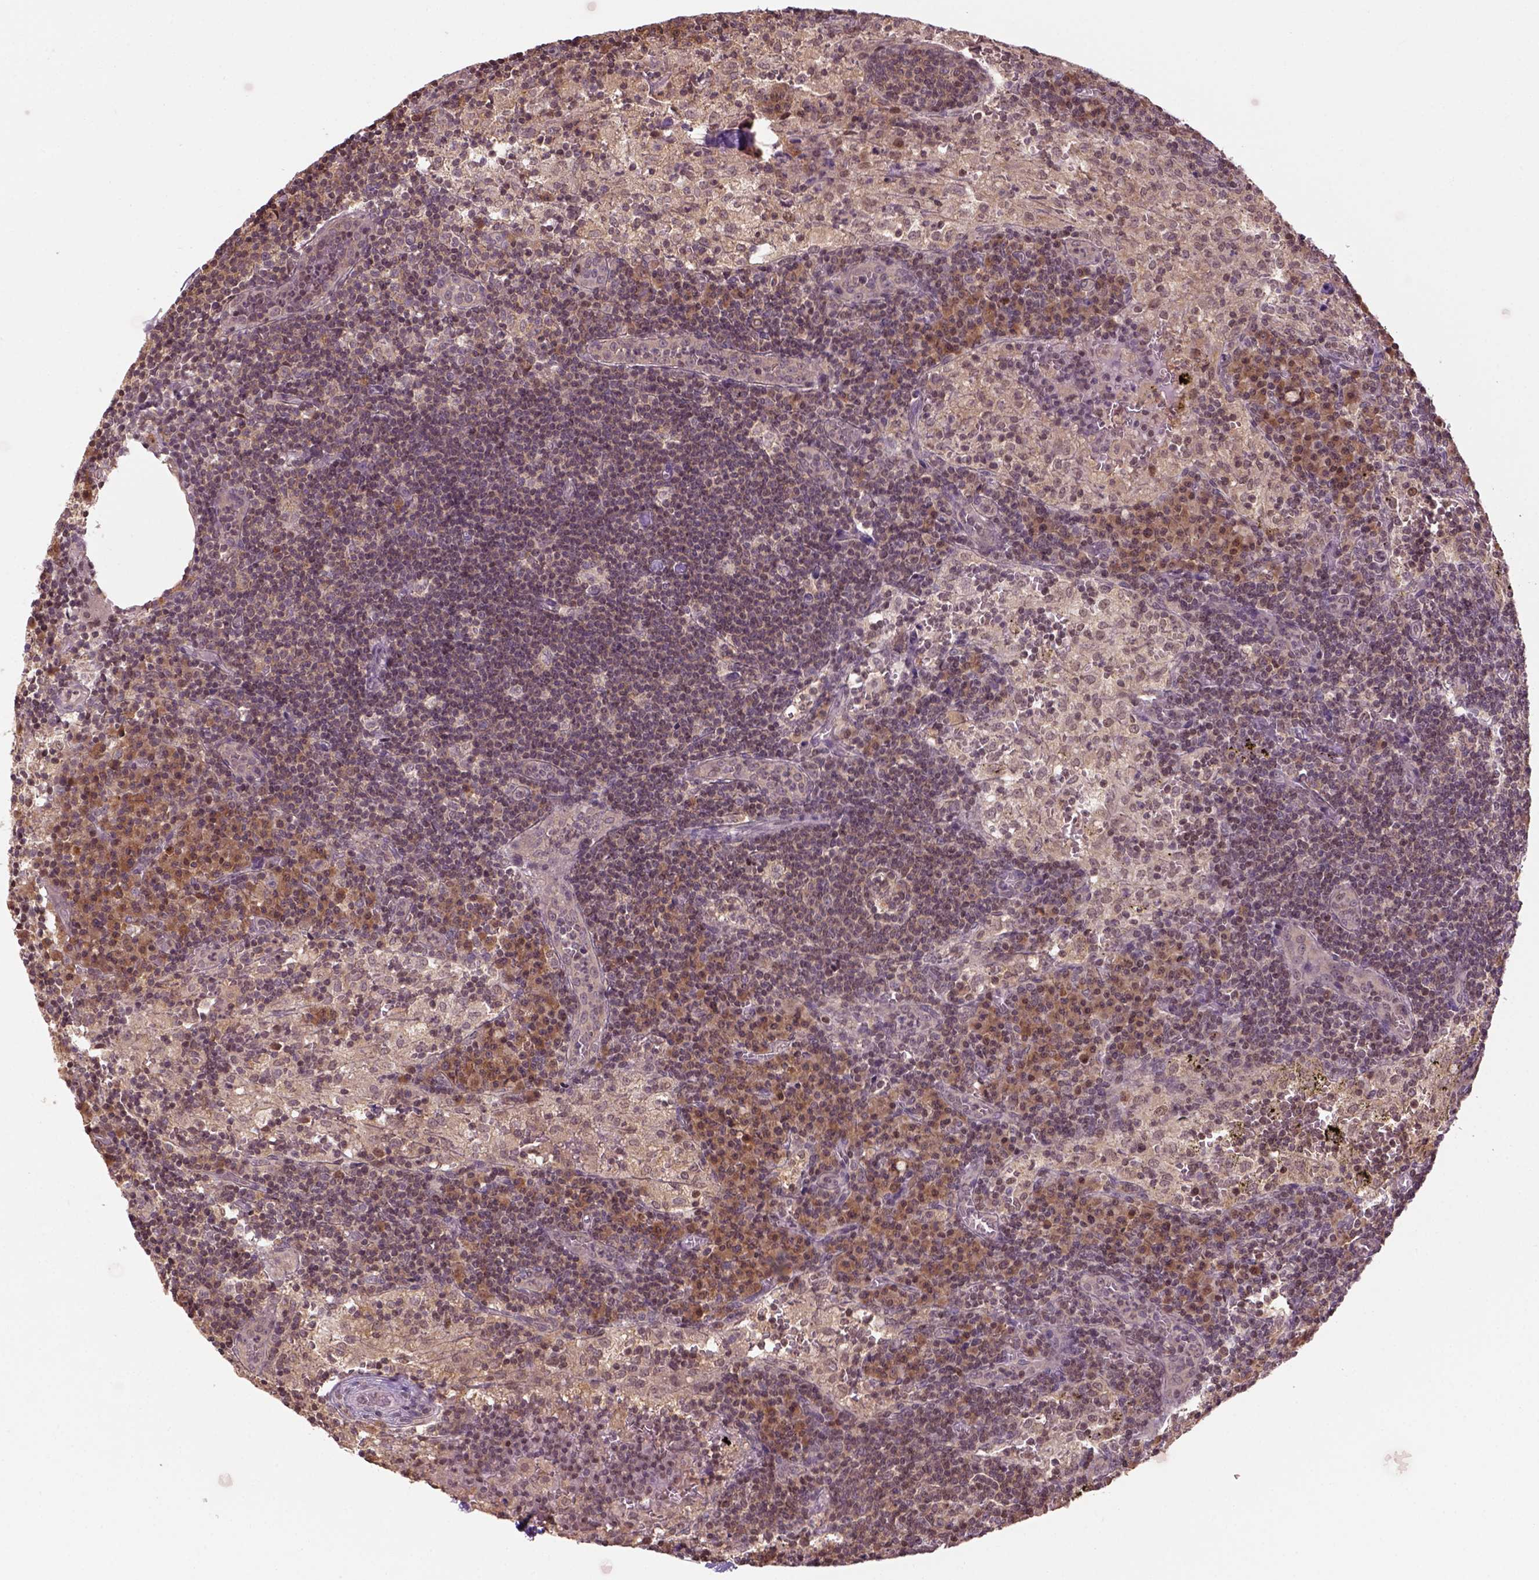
{"staining": {"intensity": "moderate", "quantity": "25%-75%", "location": "nuclear"}, "tissue": "lymph node", "cell_type": "Germinal center cells", "image_type": "normal", "snomed": [{"axis": "morphology", "description": "Normal tissue, NOS"}, {"axis": "topography", "description": "Lymph node"}], "caption": "Brown immunohistochemical staining in benign lymph node displays moderate nuclear positivity in approximately 25%-75% of germinal center cells.", "gene": "GOT1", "patient": {"sex": "male", "age": 62}}